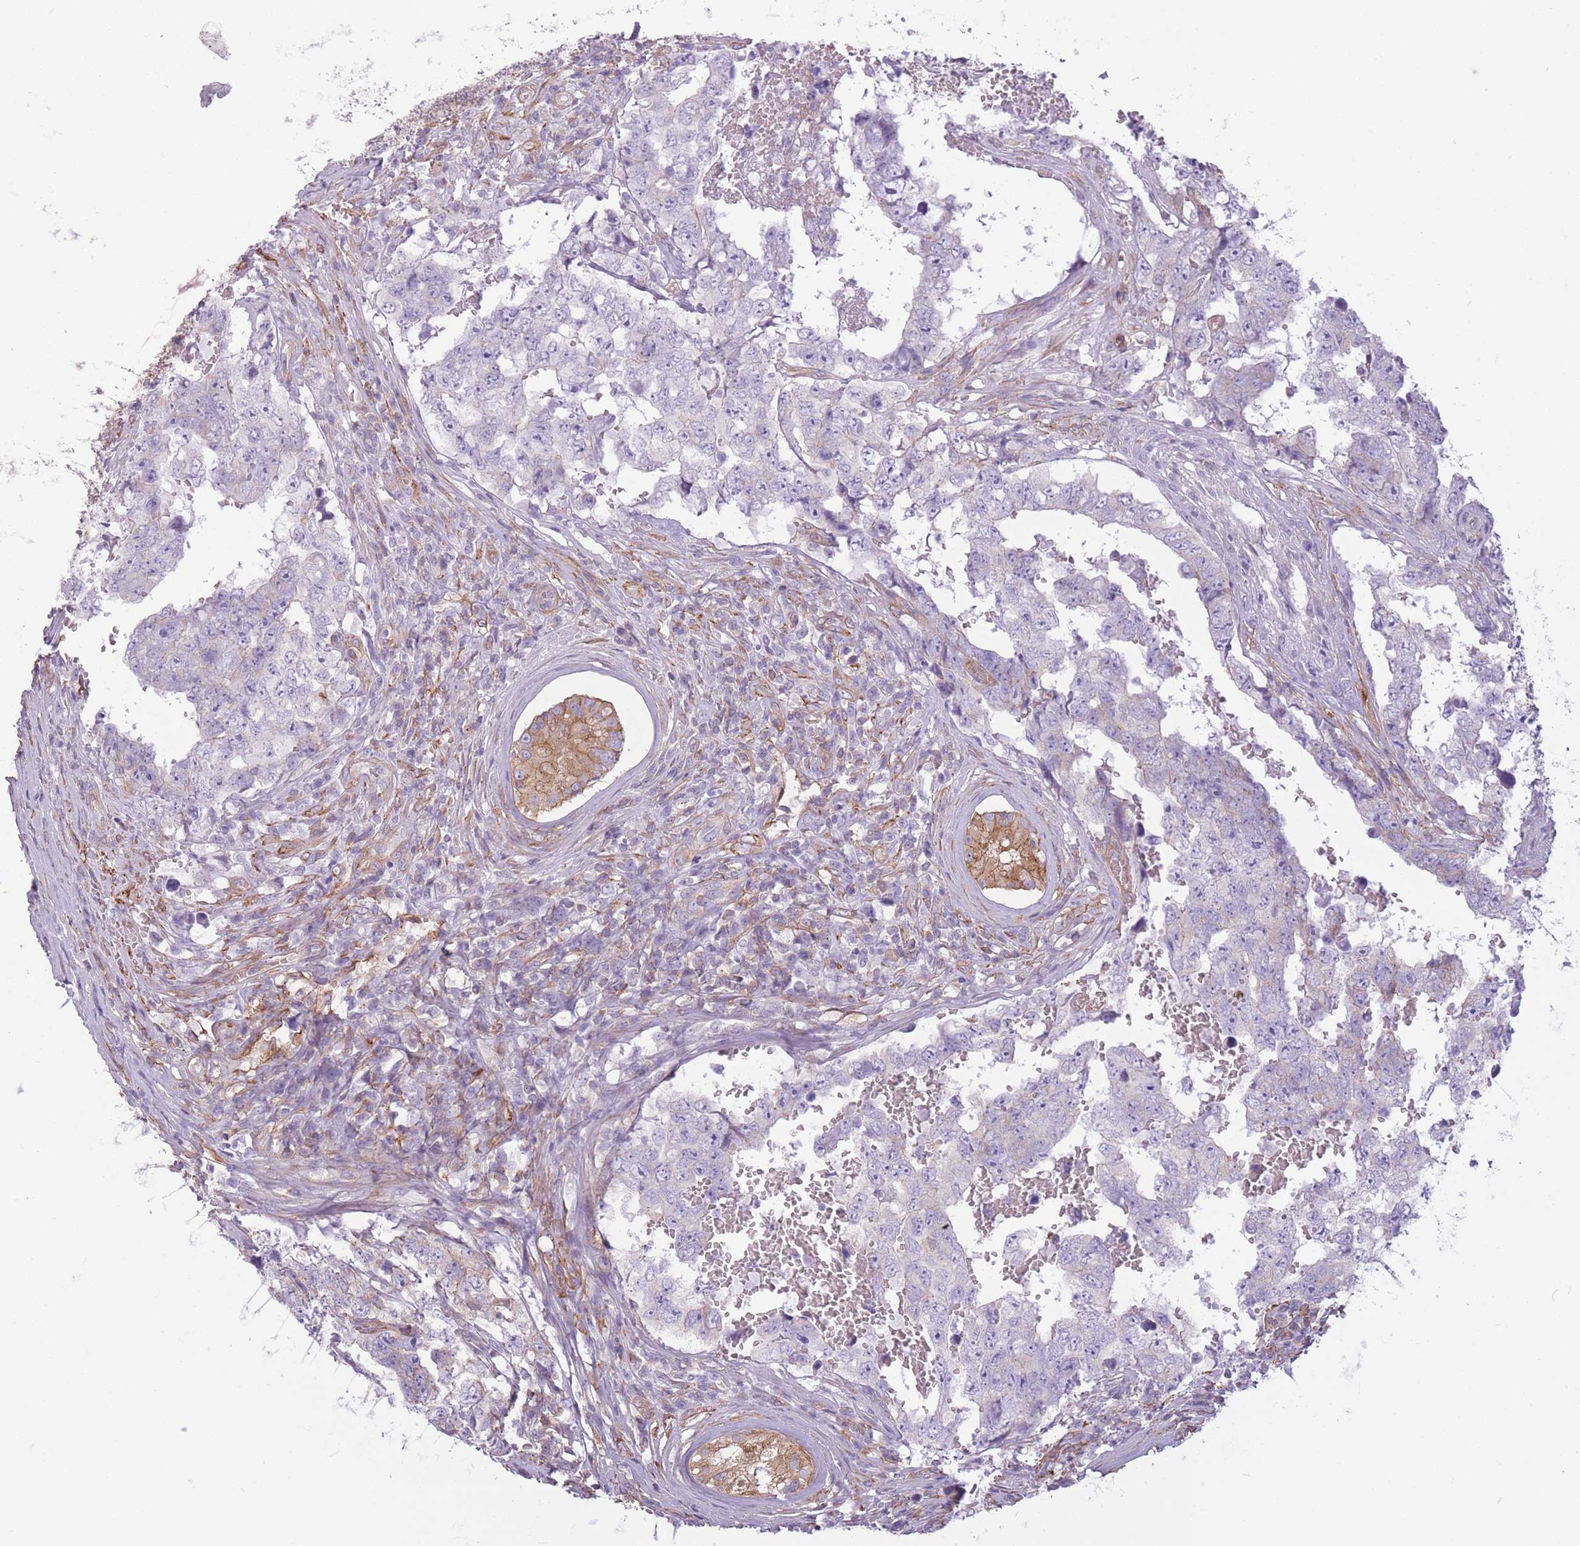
{"staining": {"intensity": "negative", "quantity": "none", "location": "none"}, "tissue": "testis cancer", "cell_type": "Tumor cells", "image_type": "cancer", "snomed": [{"axis": "morphology", "description": "Carcinoma, Embryonal, NOS"}, {"axis": "topography", "description": "Testis"}], "caption": "Immunohistochemistry histopathology image of human embryonal carcinoma (testis) stained for a protein (brown), which shows no expression in tumor cells. (DAB (3,3'-diaminobenzidine) immunohistochemistry (IHC), high magnification).", "gene": "ADD1", "patient": {"sex": "male", "age": 25}}